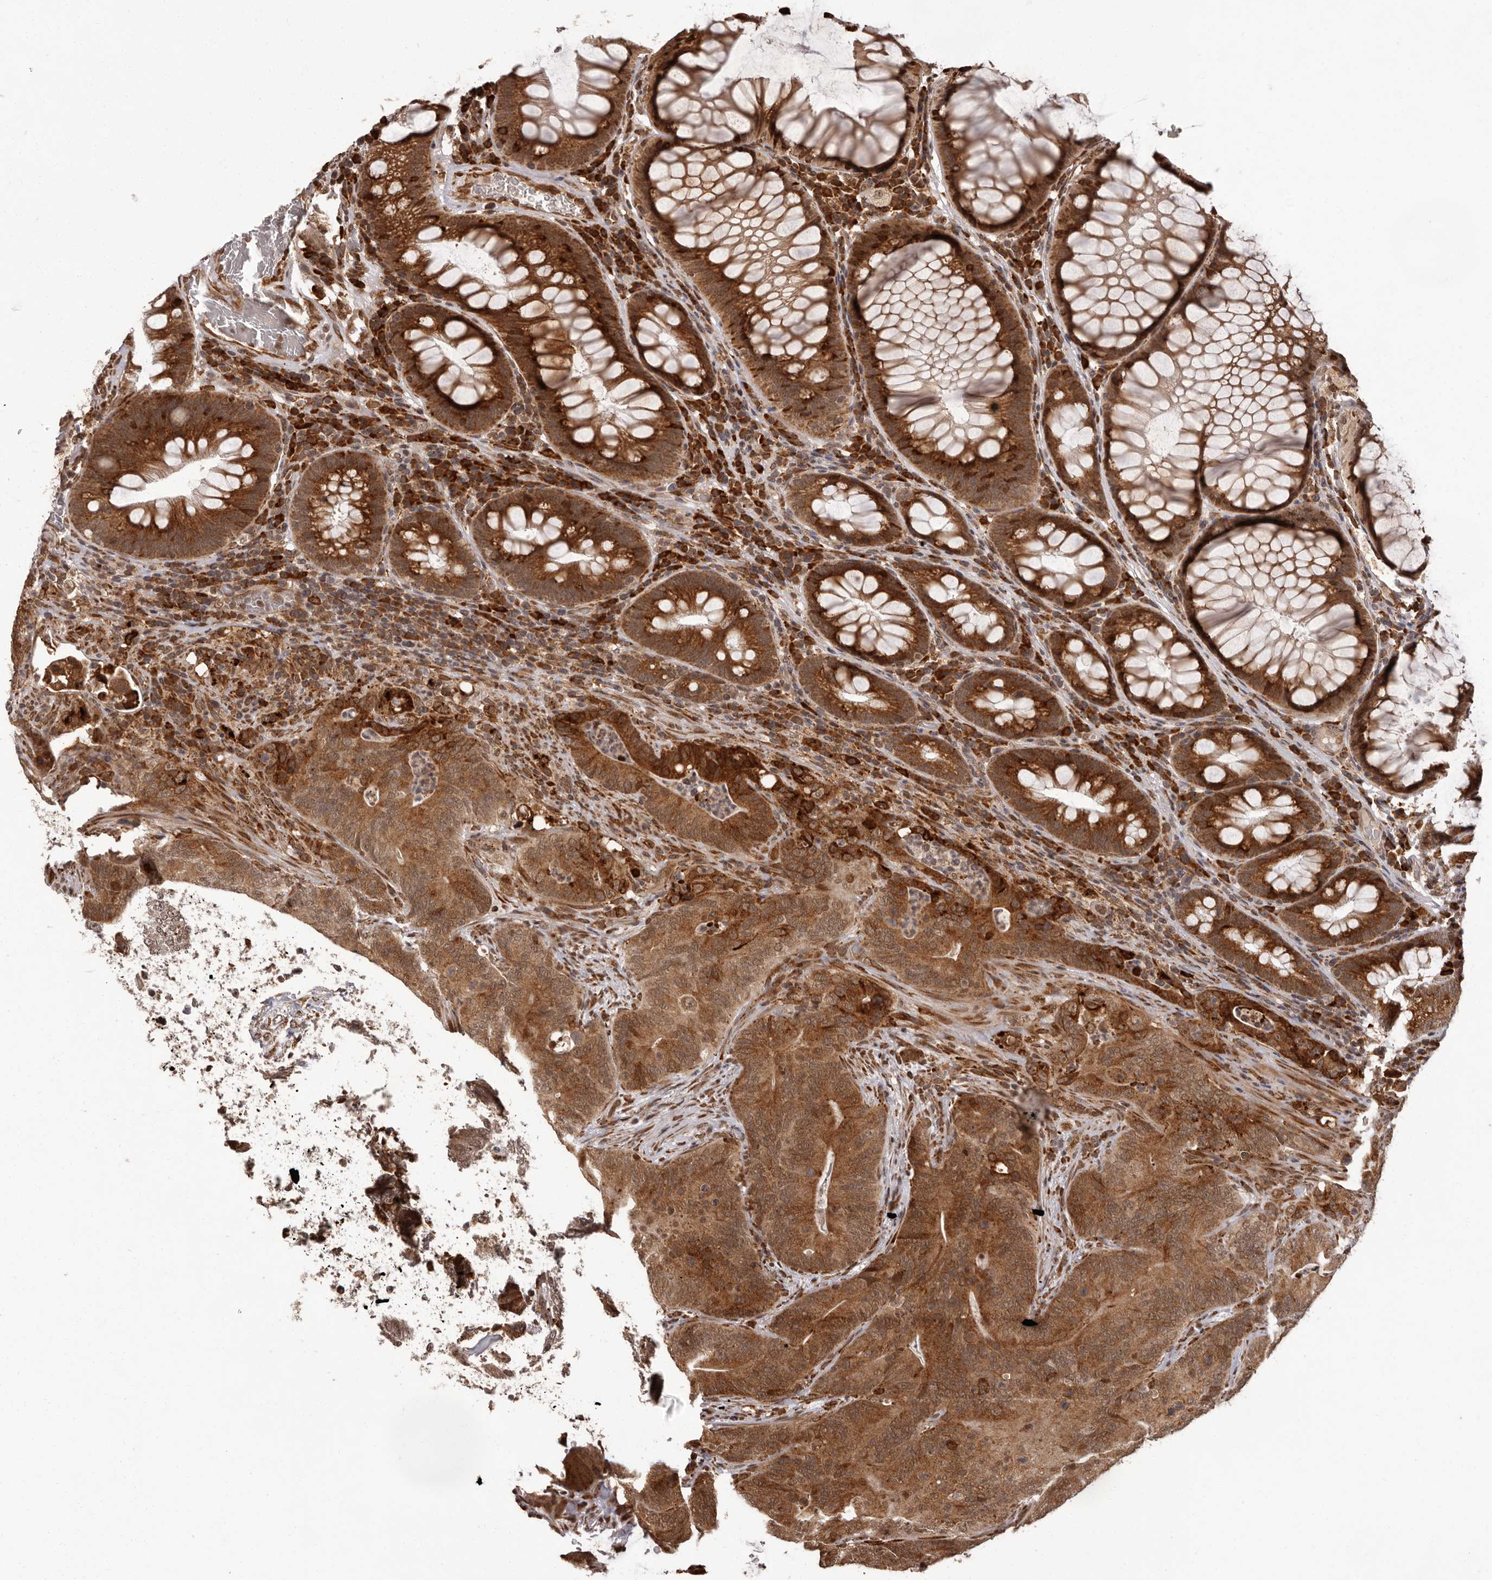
{"staining": {"intensity": "moderate", "quantity": ">75%", "location": "cytoplasmic/membranous"}, "tissue": "colorectal cancer", "cell_type": "Tumor cells", "image_type": "cancer", "snomed": [{"axis": "morphology", "description": "Normal tissue, NOS"}, {"axis": "topography", "description": "Colon"}], "caption": "Protein expression by immunohistochemistry demonstrates moderate cytoplasmic/membranous staining in about >75% of tumor cells in colorectal cancer.", "gene": "IL32", "patient": {"sex": "female", "age": 82}}